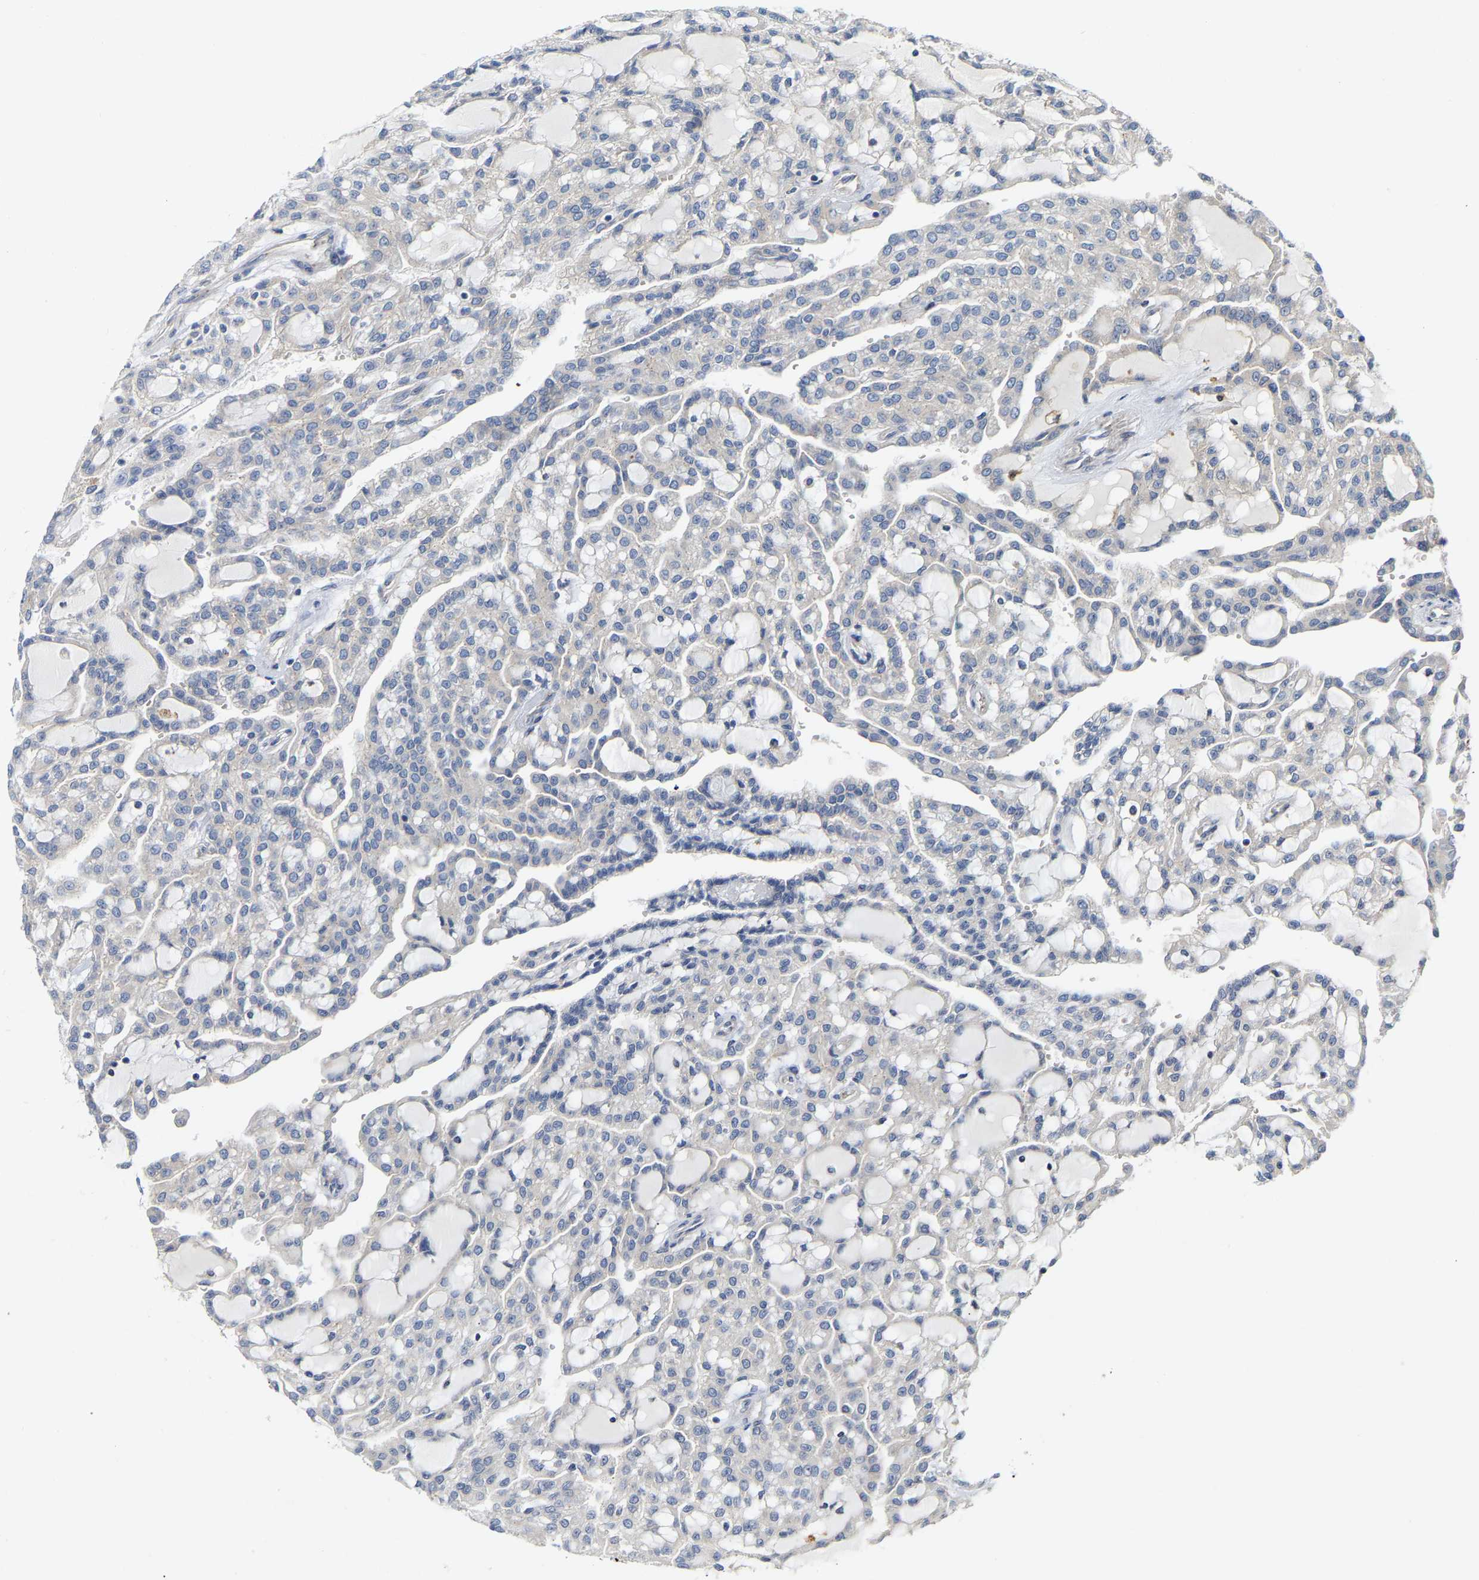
{"staining": {"intensity": "negative", "quantity": "none", "location": "none"}, "tissue": "renal cancer", "cell_type": "Tumor cells", "image_type": "cancer", "snomed": [{"axis": "morphology", "description": "Adenocarcinoma, NOS"}, {"axis": "topography", "description": "Kidney"}], "caption": "Immunohistochemistry (IHC) micrograph of neoplastic tissue: human adenocarcinoma (renal) stained with DAB shows no significant protein staining in tumor cells. (Stains: DAB immunohistochemistry with hematoxylin counter stain, Microscopy: brightfield microscopy at high magnification).", "gene": "PCNT", "patient": {"sex": "male", "age": 63}}